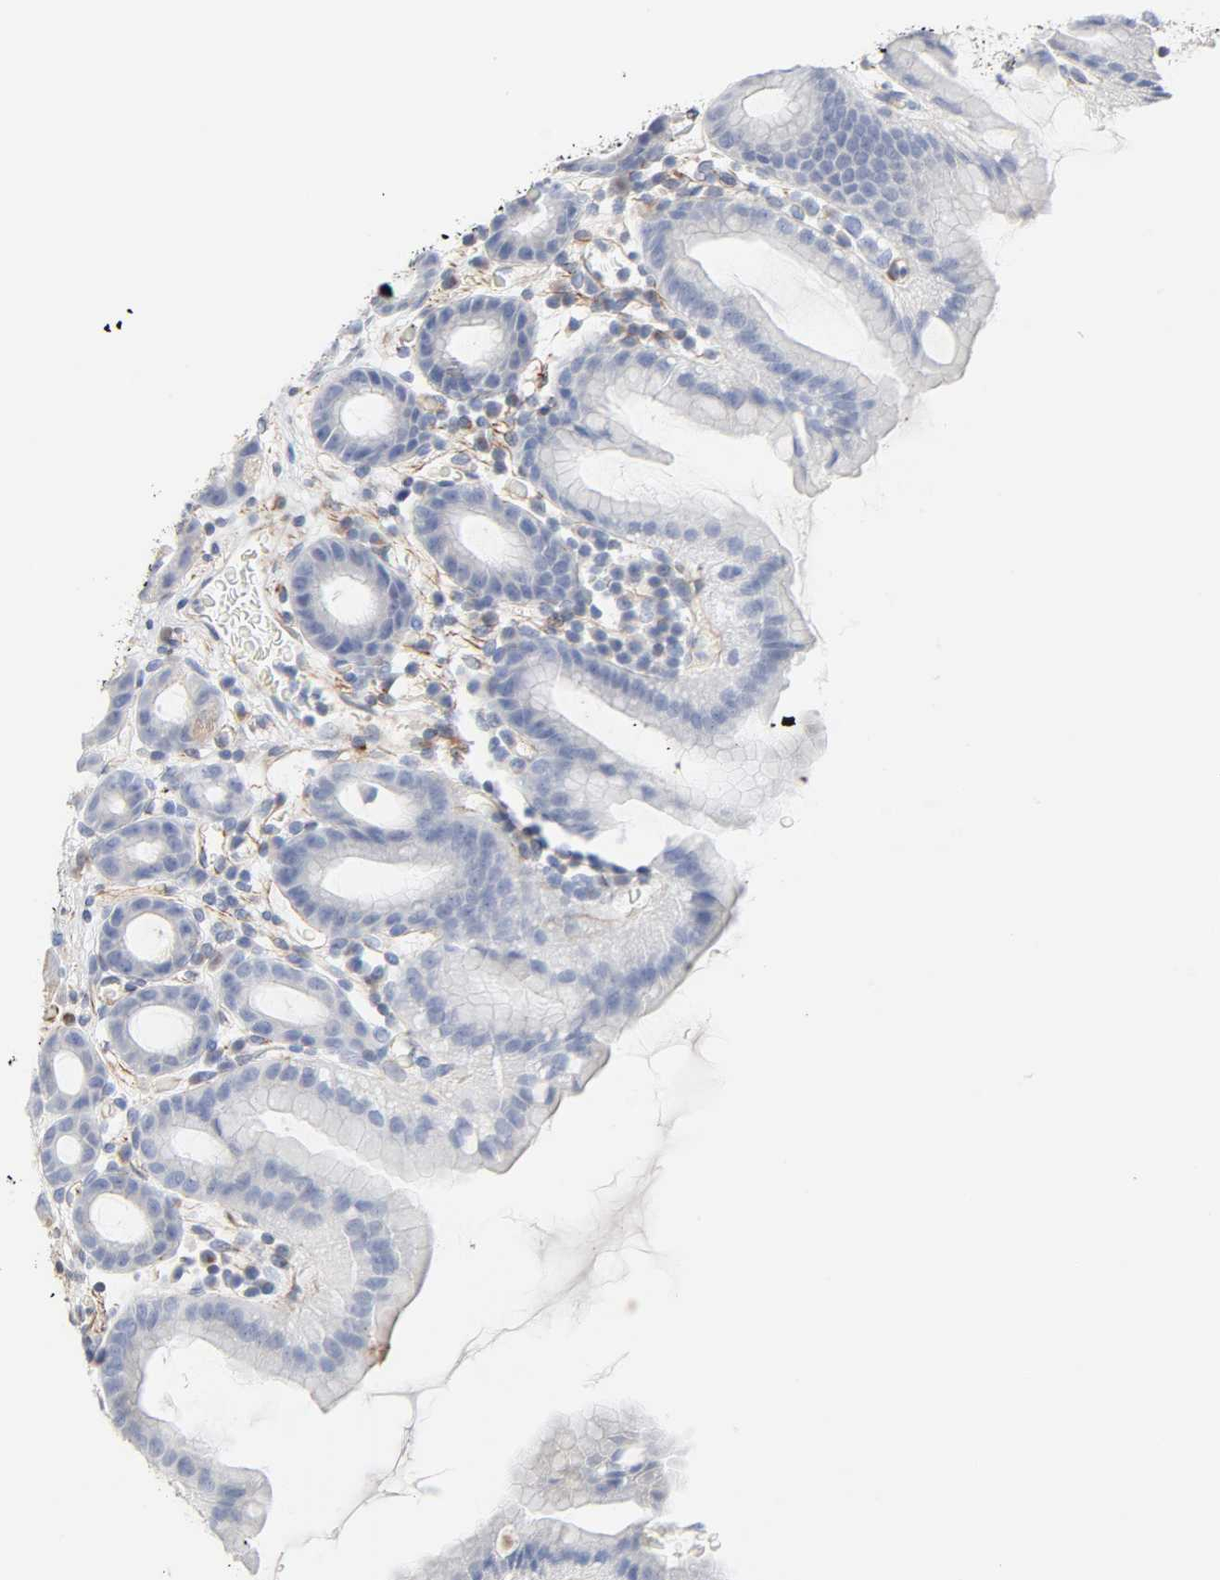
{"staining": {"intensity": "negative", "quantity": "none", "location": "none"}, "tissue": "stomach", "cell_type": "Glandular cells", "image_type": "normal", "snomed": [{"axis": "morphology", "description": "Normal tissue, NOS"}, {"axis": "topography", "description": "Stomach, upper"}], "caption": "This is a histopathology image of IHC staining of unremarkable stomach, which shows no staining in glandular cells. (Stains: DAB immunohistochemistry (IHC) with hematoxylin counter stain, Microscopy: brightfield microscopy at high magnification).", "gene": "FAM118A", "patient": {"sex": "male", "age": 68}}